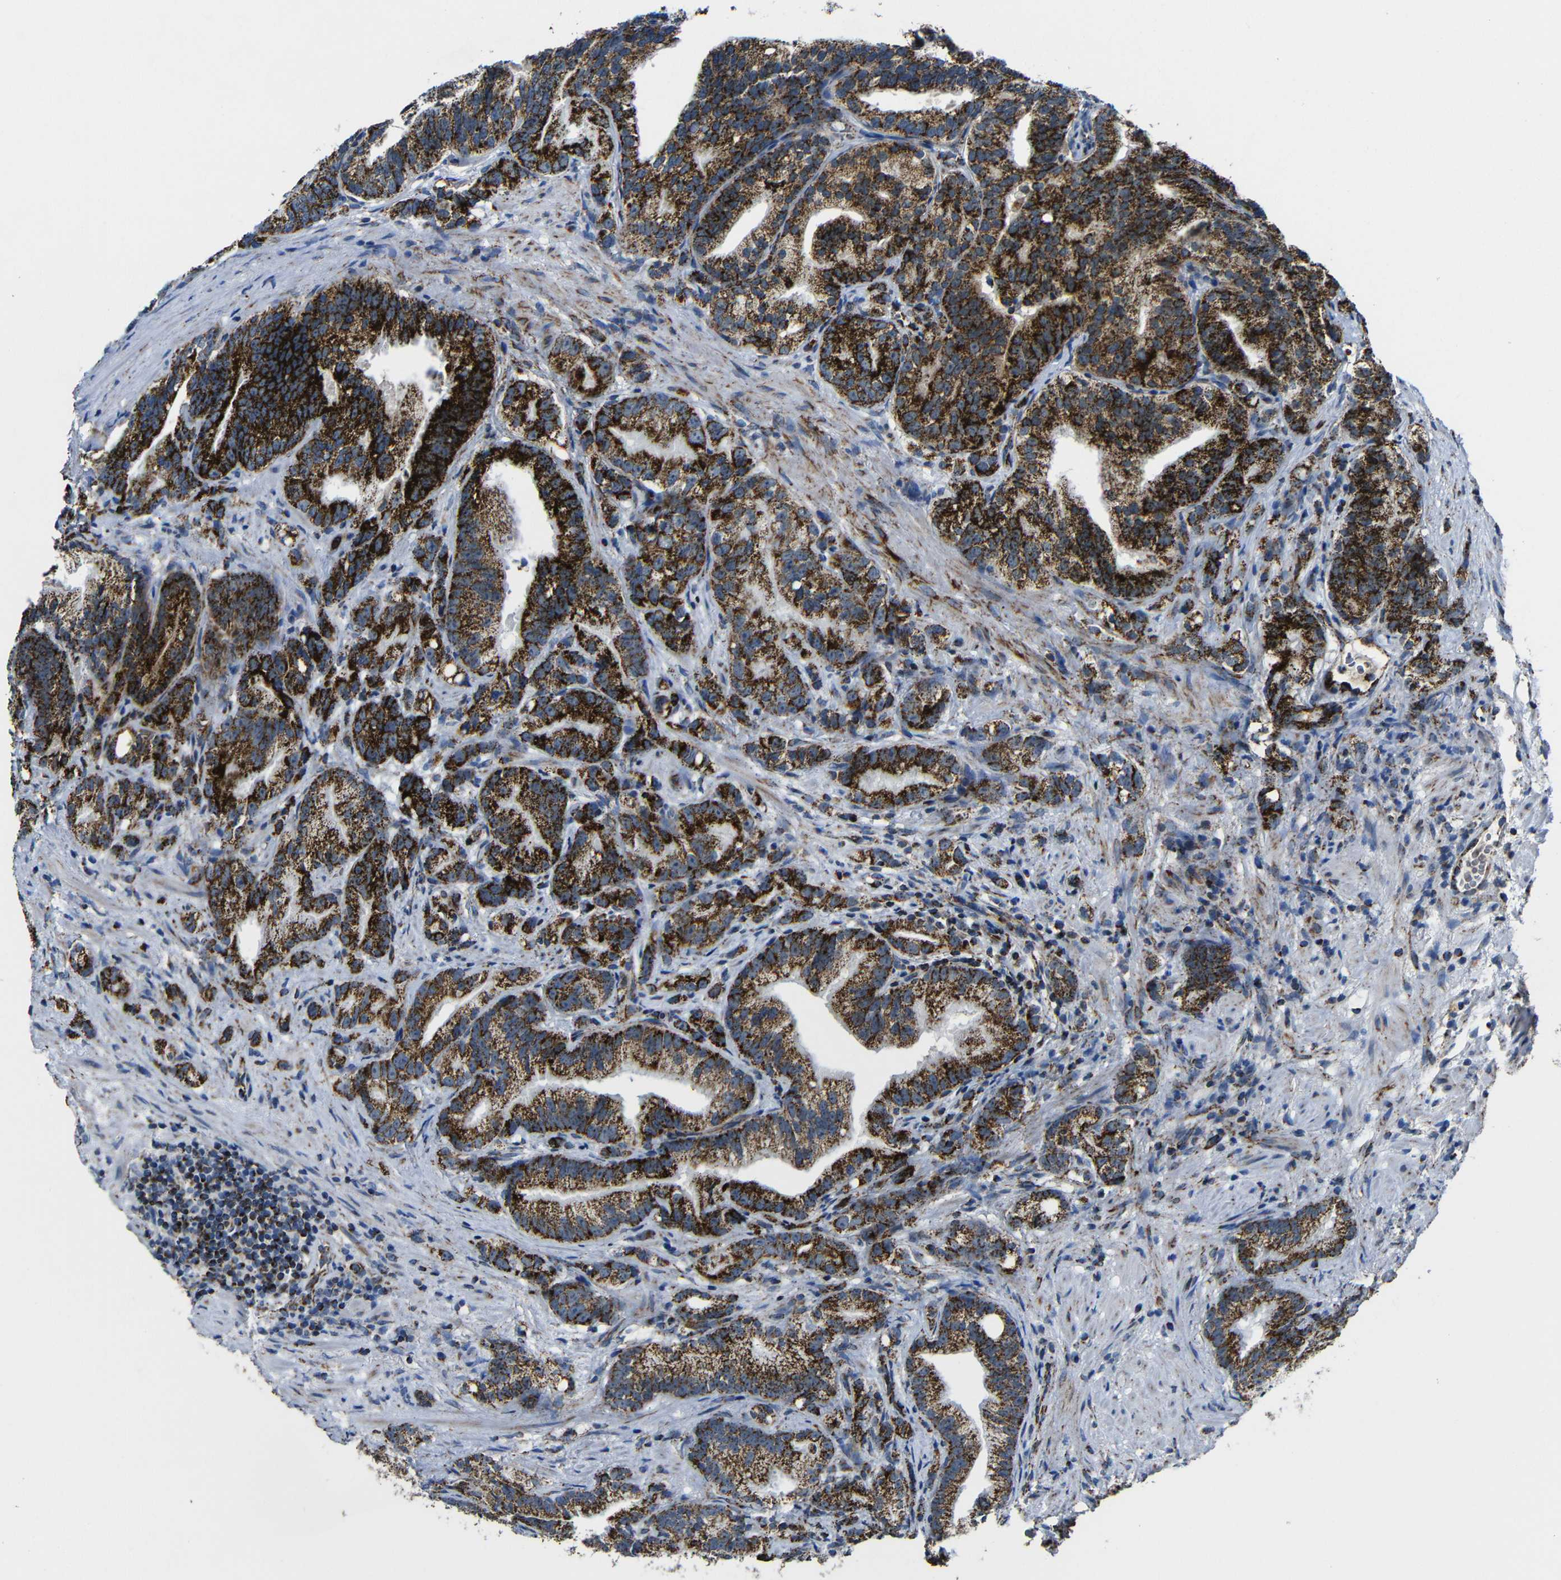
{"staining": {"intensity": "strong", "quantity": "25%-75%", "location": "cytoplasmic/membranous"}, "tissue": "prostate cancer", "cell_type": "Tumor cells", "image_type": "cancer", "snomed": [{"axis": "morphology", "description": "Adenocarcinoma, Low grade"}, {"axis": "topography", "description": "Prostate"}], "caption": "Immunohistochemistry (IHC) staining of adenocarcinoma (low-grade) (prostate), which reveals high levels of strong cytoplasmic/membranous positivity in approximately 25%-75% of tumor cells indicating strong cytoplasmic/membranous protein expression. The staining was performed using DAB (brown) for protein detection and nuclei were counterstained in hematoxylin (blue).", "gene": "CA5B", "patient": {"sex": "male", "age": 89}}